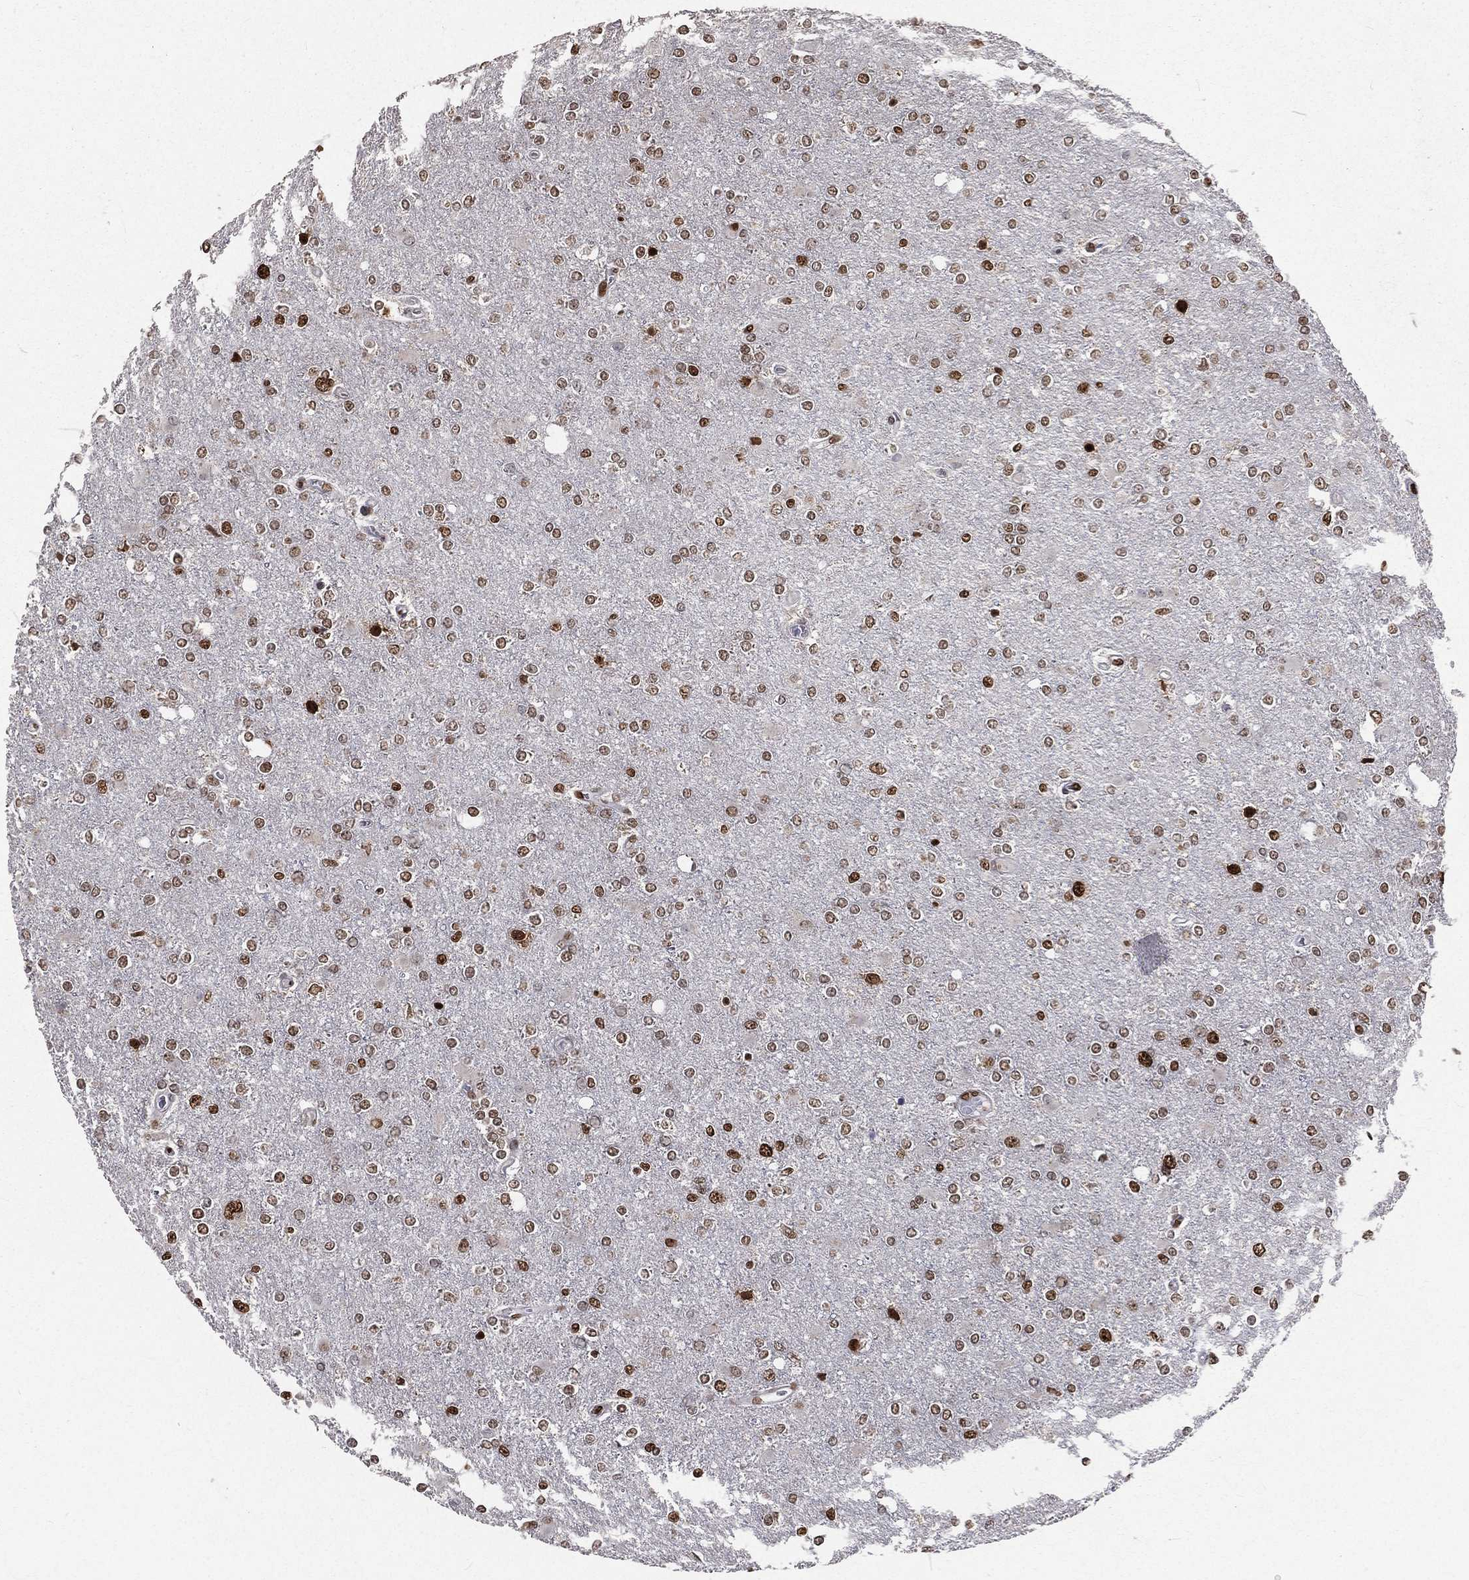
{"staining": {"intensity": "moderate", "quantity": ">75%", "location": "nuclear"}, "tissue": "glioma", "cell_type": "Tumor cells", "image_type": "cancer", "snomed": [{"axis": "morphology", "description": "Glioma, malignant, High grade"}, {"axis": "topography", "description": "Cerebral cortex"}], "caption": "Immunohistochemistry (IHC) micrograph of human glioma stained for a protein (brown), which reveals medium levels of moderate nuclear expression in about >75% of tumor cells.", "gene": "POLB", "patient": {"sex": "male", "age": 70}}